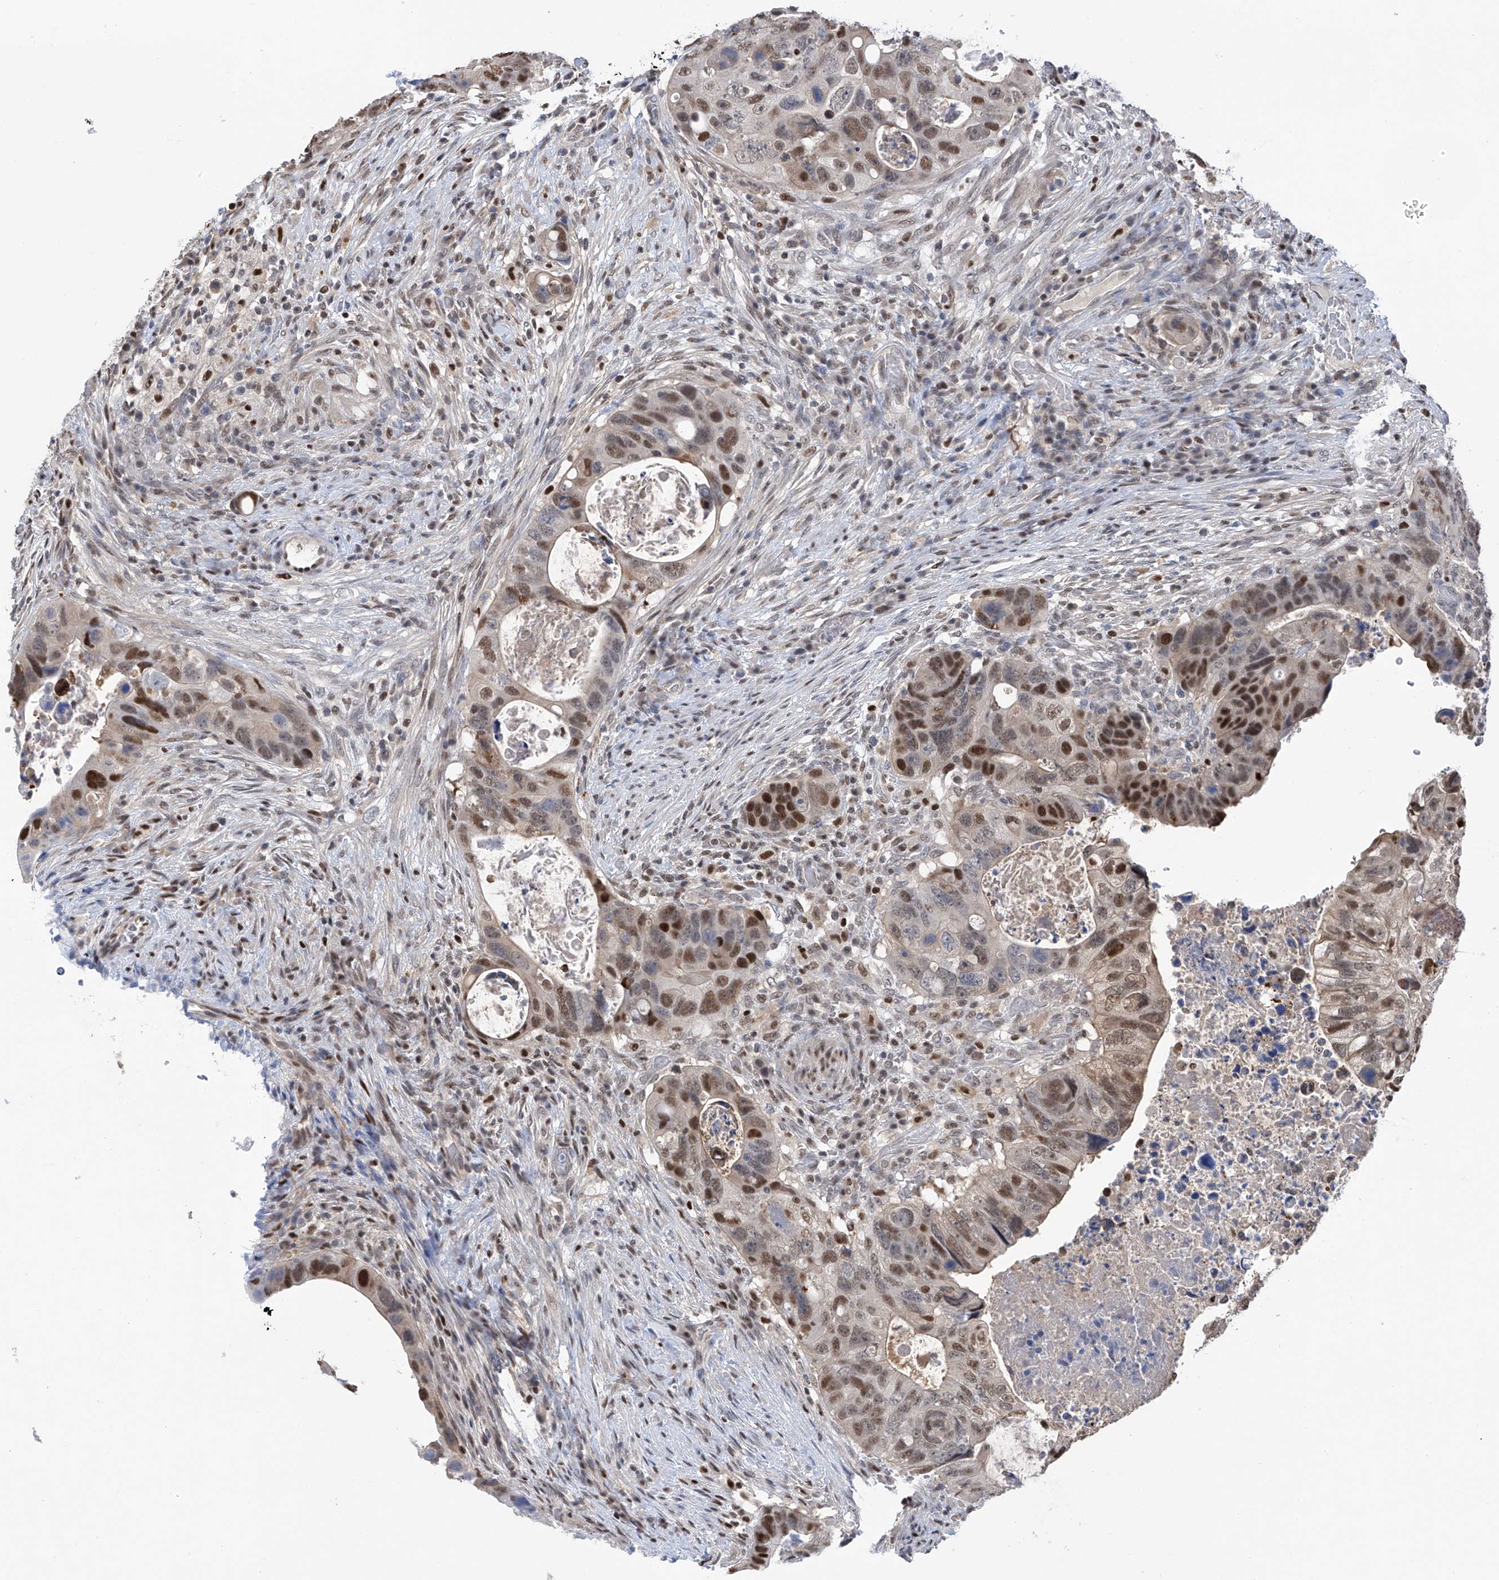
{"staining": {"intensity": "moderate", "quantity": "25%-75%", "location": "nuclear"}, "tissue": "colorectal cancer", "cell_type": "Tumor cells", "image_type": "cancer", "snomed": [{"axis": "morphology", "description": "Adenocarcinoma, NOS"}, {"axis": "topography", "description": "Rectum"}], "caption": "DAB (3,3'-diaminobenzidine) immunohistochemical staining of adenocarcinoma (colorectal) reveals moderate nuclear protein staining in about 25%-75% of tumor cells.", "gene": "PMM1", "patient": {"sex": "male", "age": 59}}